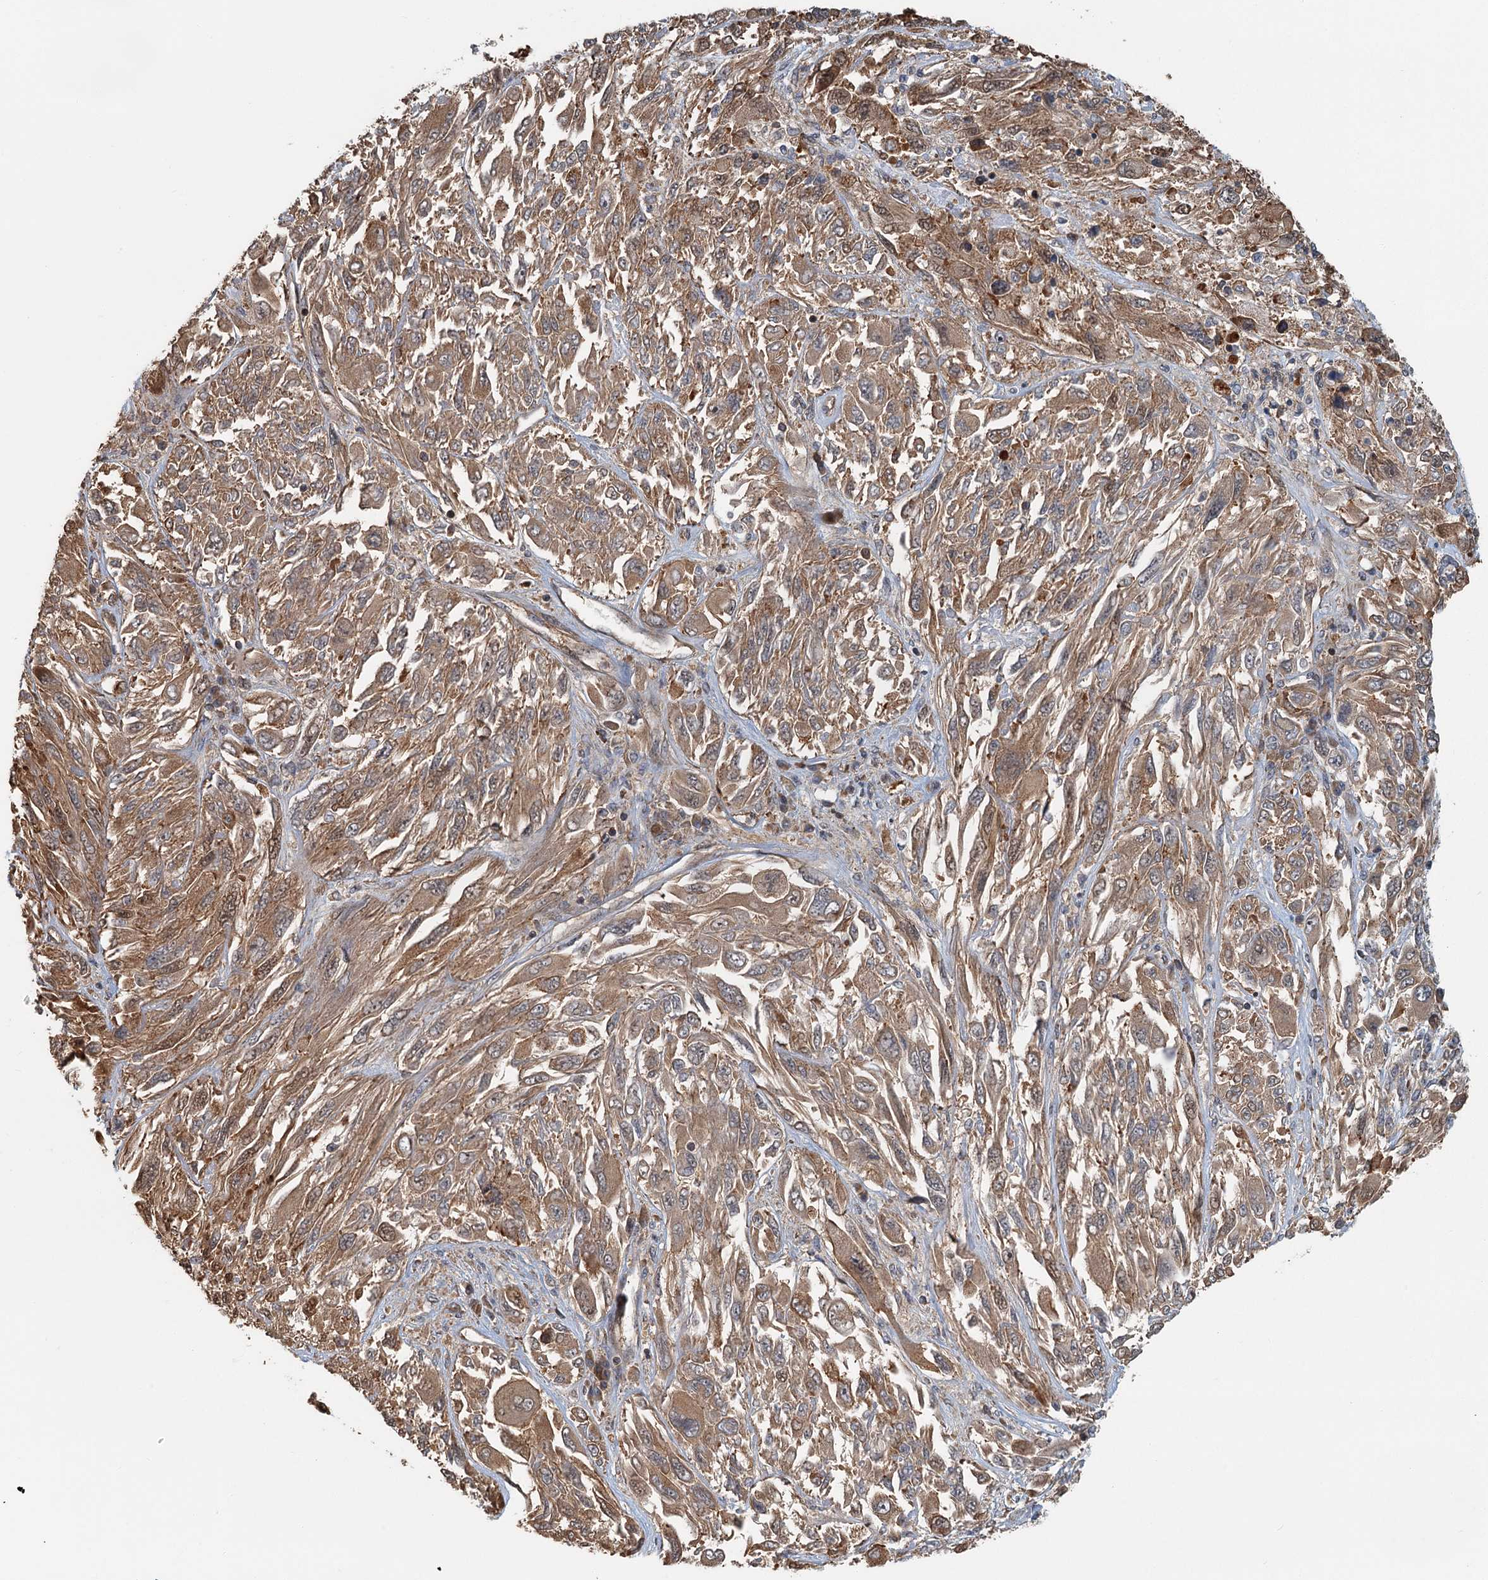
{"staining": {"intensity": "moderate", "quantity": ">75%", "location": "cytoplasmic/membranous"}, "tissue": "melanoma", "cell_type": "Tumor cells", "image_type": "cancer", "snomed": [{"axis": "morphology", "description": "Malignant melanoma, NOS"}, {"axis": "topography", "description": "Skin"}], "caption": "Moderate cytoplasmic/membranous expression is identified in about >75% of tumor cells in malignant melanoma.", "gene": "ZNF527", "patient": {"sex": "female", "age": 91}}